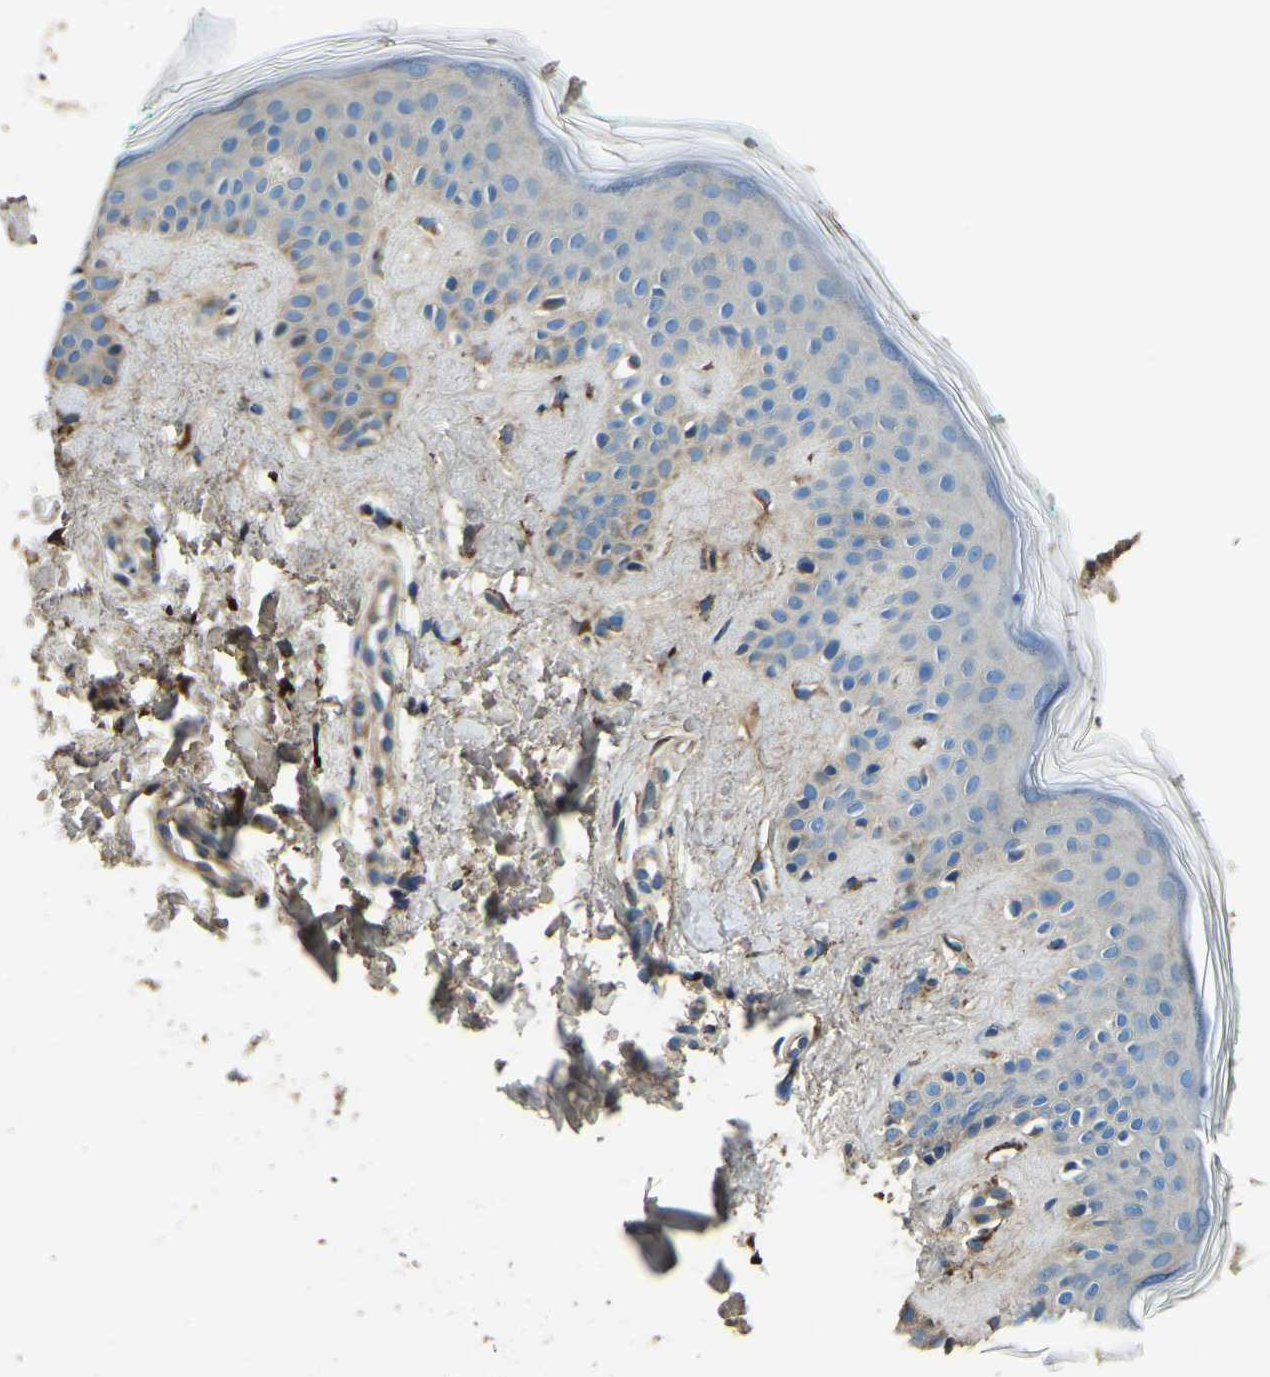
{"staining": {"intensity": "moderate", "quantity": ">75%", "location": "cytoplasmic/membranous"}, "tissue": "skin", "cell_type": "Fibroblasts", "image_type": "normal", "snomed": [{"axis": "morphology", "description": "Normal tissue, NOS"}, {"axis": "topography", "description": "Skin"}], "caption": "A brown stain highlights moderate cytoplasmic/membranous expression of a protein in fibroblasts of benign skin. (Stains: DAB in brown, nuclei in blue, Microscopy: brightfield microscopy at high magnification).", "gene": "COL3A1", "patient": {"sex": "male", "age": 30}}